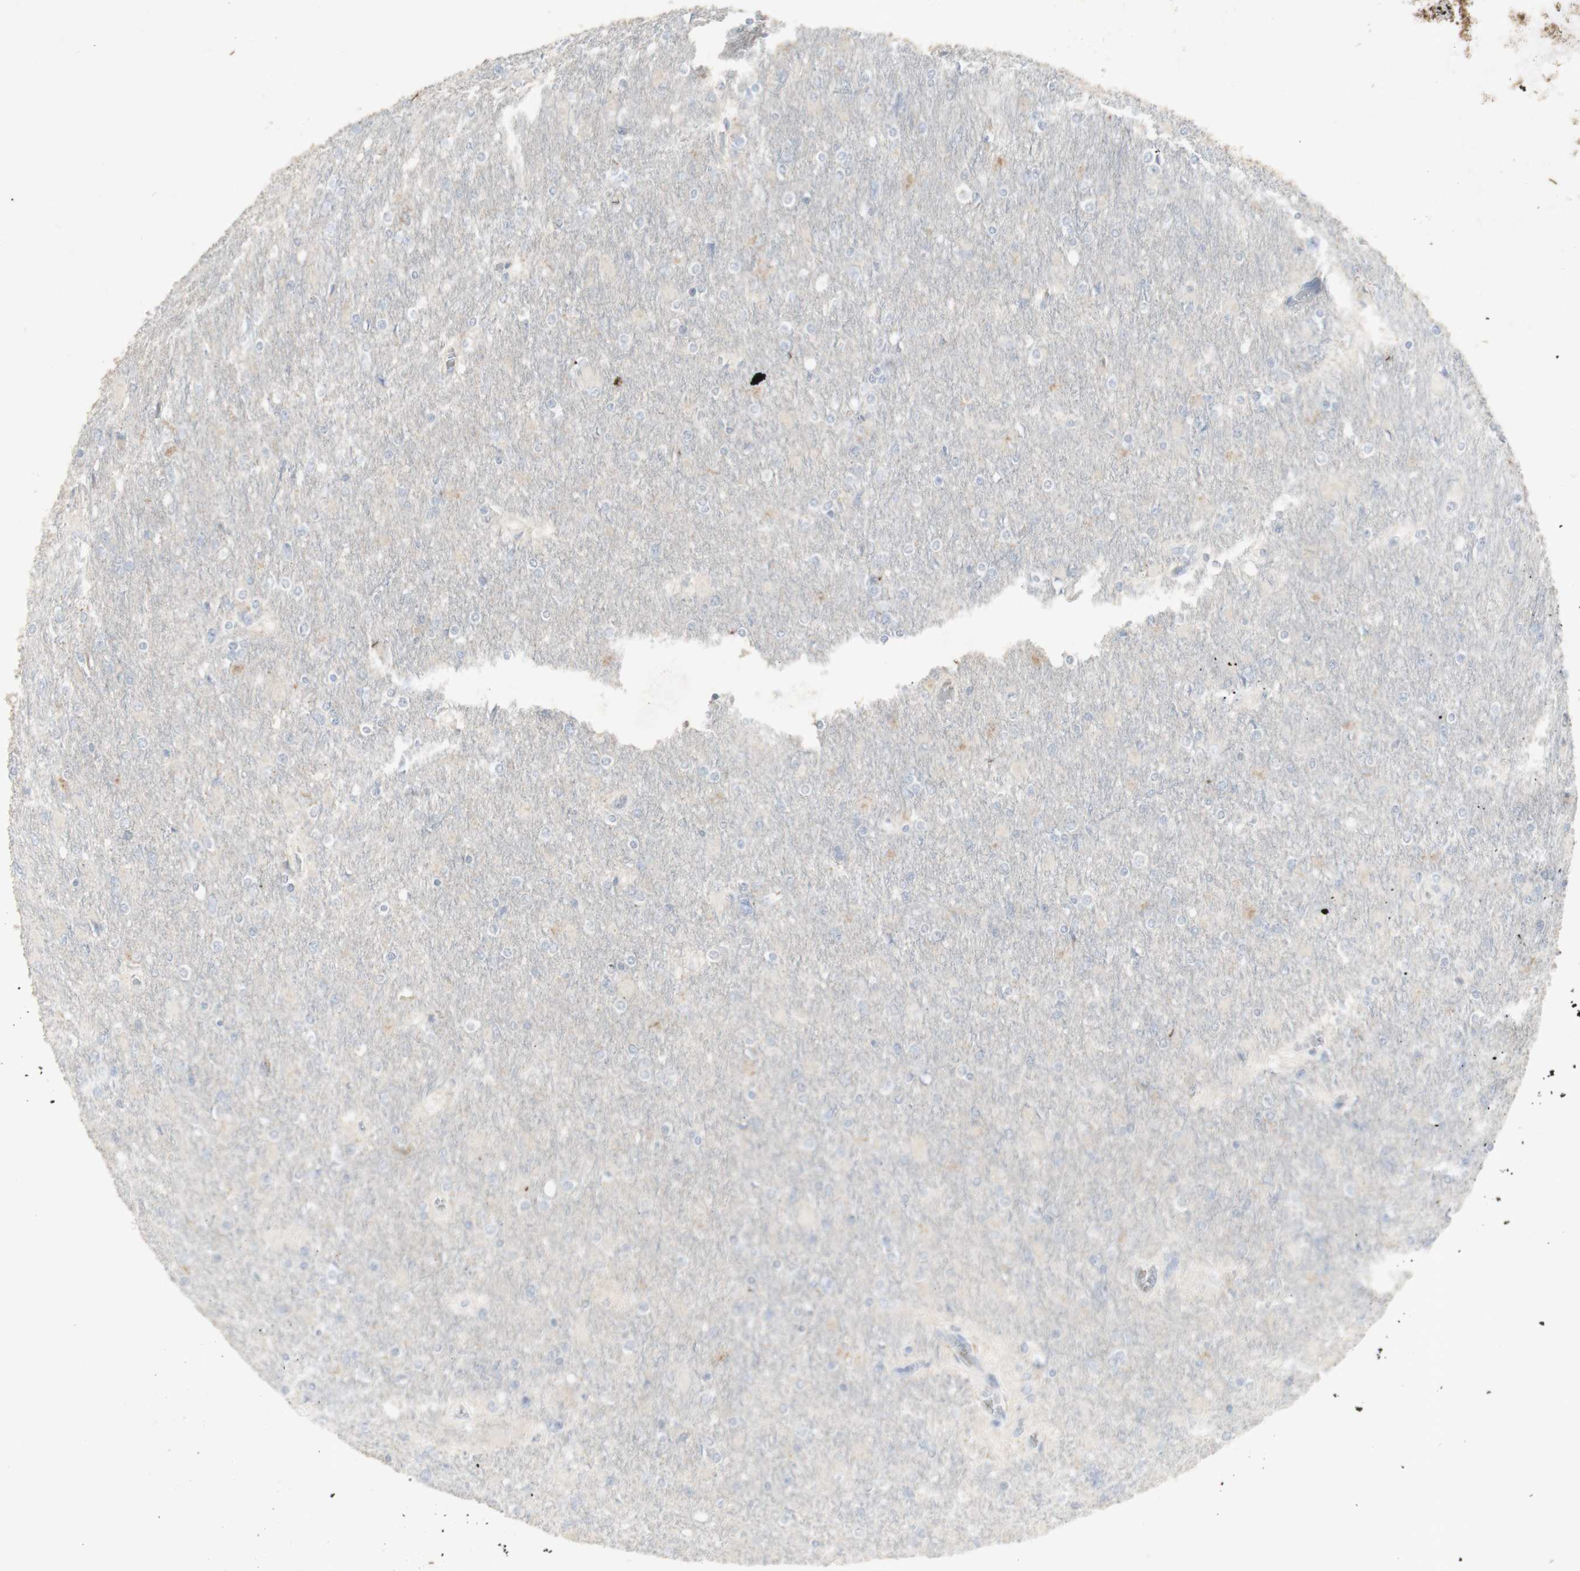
{"staining": {"intensity": "negative", "quantity": "none", "location": "none"}, "tissue": "glioma", "cell_type": "Tumor cells", "image_type": "cancer", "snomed": [{"axis": "morphology", "description": "Glioma, malignant, High grade"}, {"axis": "topography", "description": "Cerebral cortex"}], "caption": "Immunohistochemistry of human glioma reveals no positivity in tumor cells. The staining was performed using DAB (3,3'-diaminobenzidine) to visualize the protein expression in brown, while the nuclei were stained in blue with hematoxylin (Magnification: 20x).", "gene": "INS", "patient": {"sex": "female", "age": 36}}